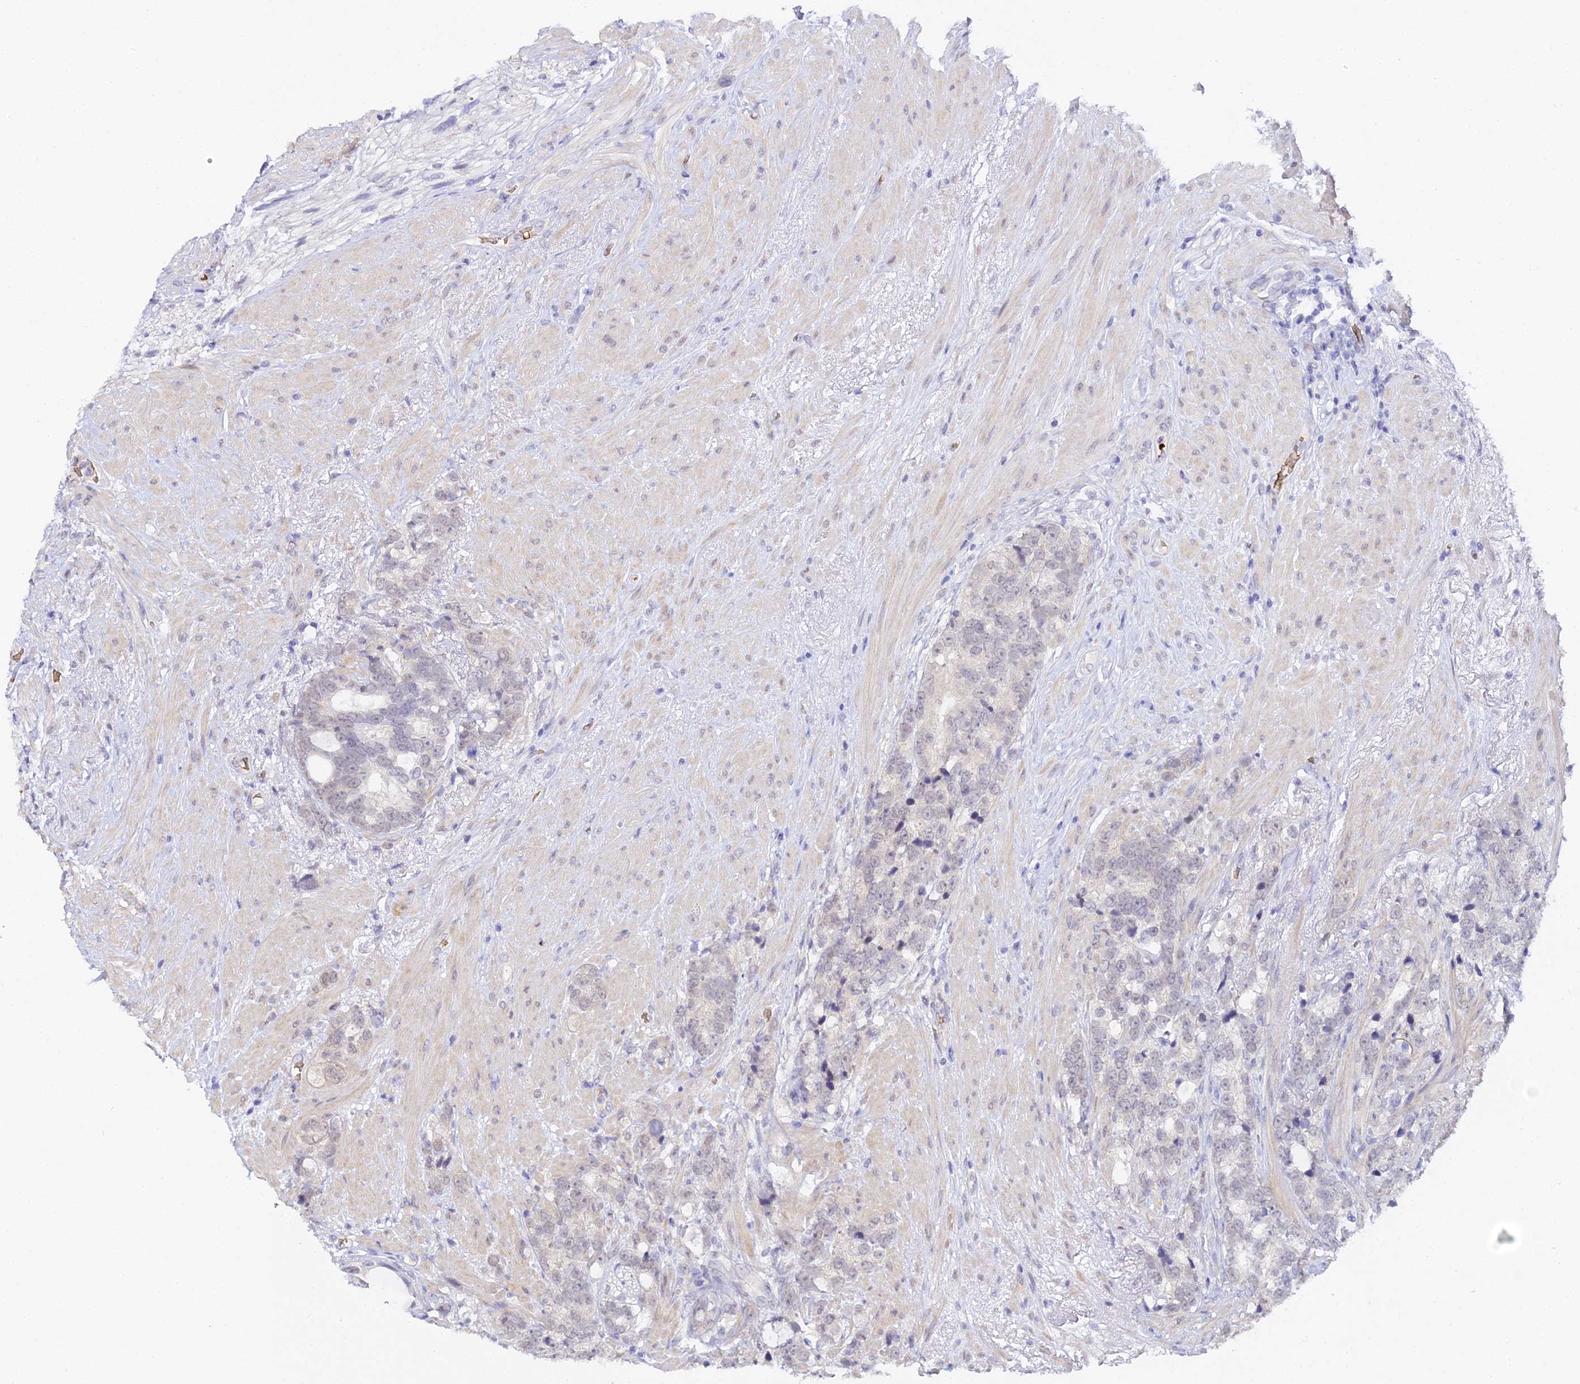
{"staining": {"intensity": "negative", "quantity": "none", "location": "none"}, "tissue": "prostate cancer", "cell_type": "Tumor cells", "image_type": "cancer", "snomed": [{"axis": "morphology", "description": "Adenocarcinoma, High grade"}, {"axis": "topography", "description": "Prostate"}], "caption": "IHC photomicrograph of prostate cancer stained for a protein (brown), which reveals no staining in tumor cells. Nuclei are stained in blue.", "gene": "CFAP45", "patient": {"sex": "male", "age": 74}}